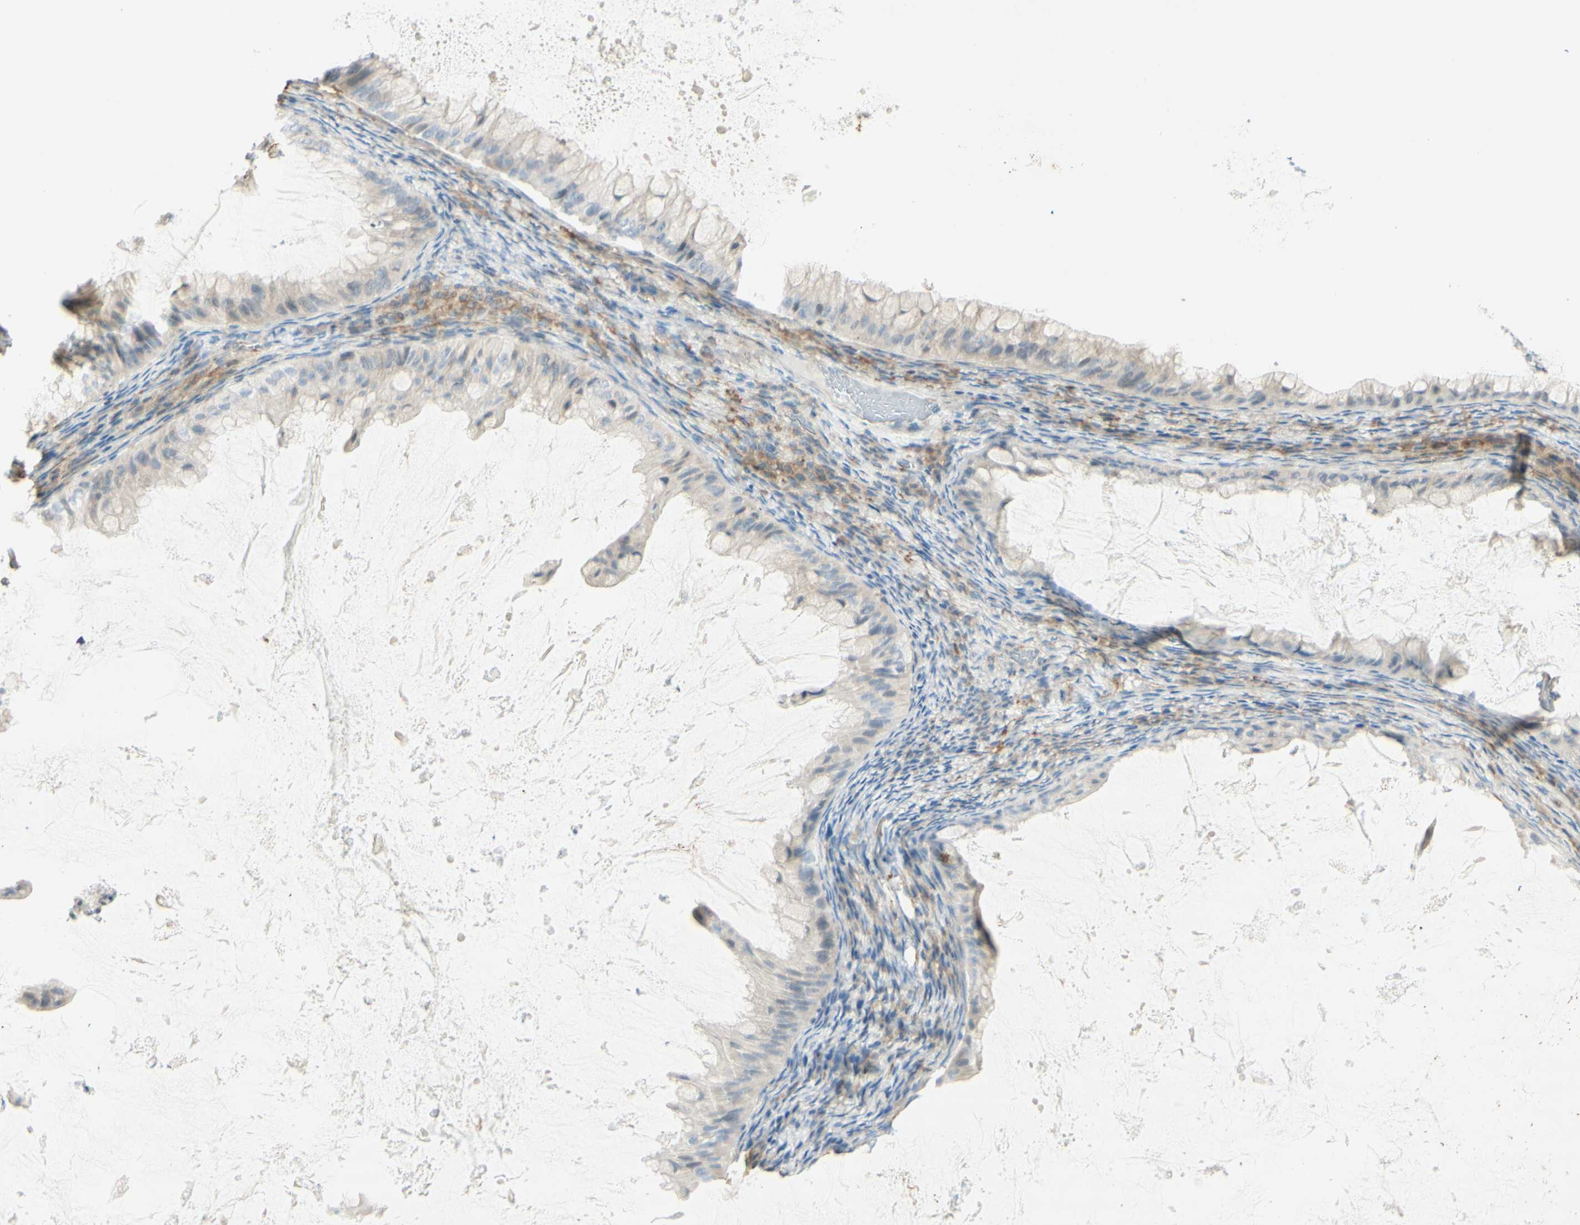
{"staining": {"intensity": "weak", "quantity": ">75%", "location": "cytoplasmic/membranous"}, "tissue": "ovarian cancer", "cell_type": "Tumor cells", "image_type": "cancer", "snomed": [{"axis": "morphology", "description": "Cystadenocarcinoma, mucinous, NOS"}, {"axis": "topography", "description": "Ovary"}], "caption": "Ovarian mucinous cystadenocarcinoma stained with immunohistochemistry displays weak cytoplasmic/membranous expression in about >75% of tumor cells. (DAB IHC with brightfield microscopy, high magnification).", "gene": "MAP1B", "patient": {"sex": "female", "age": 61}}